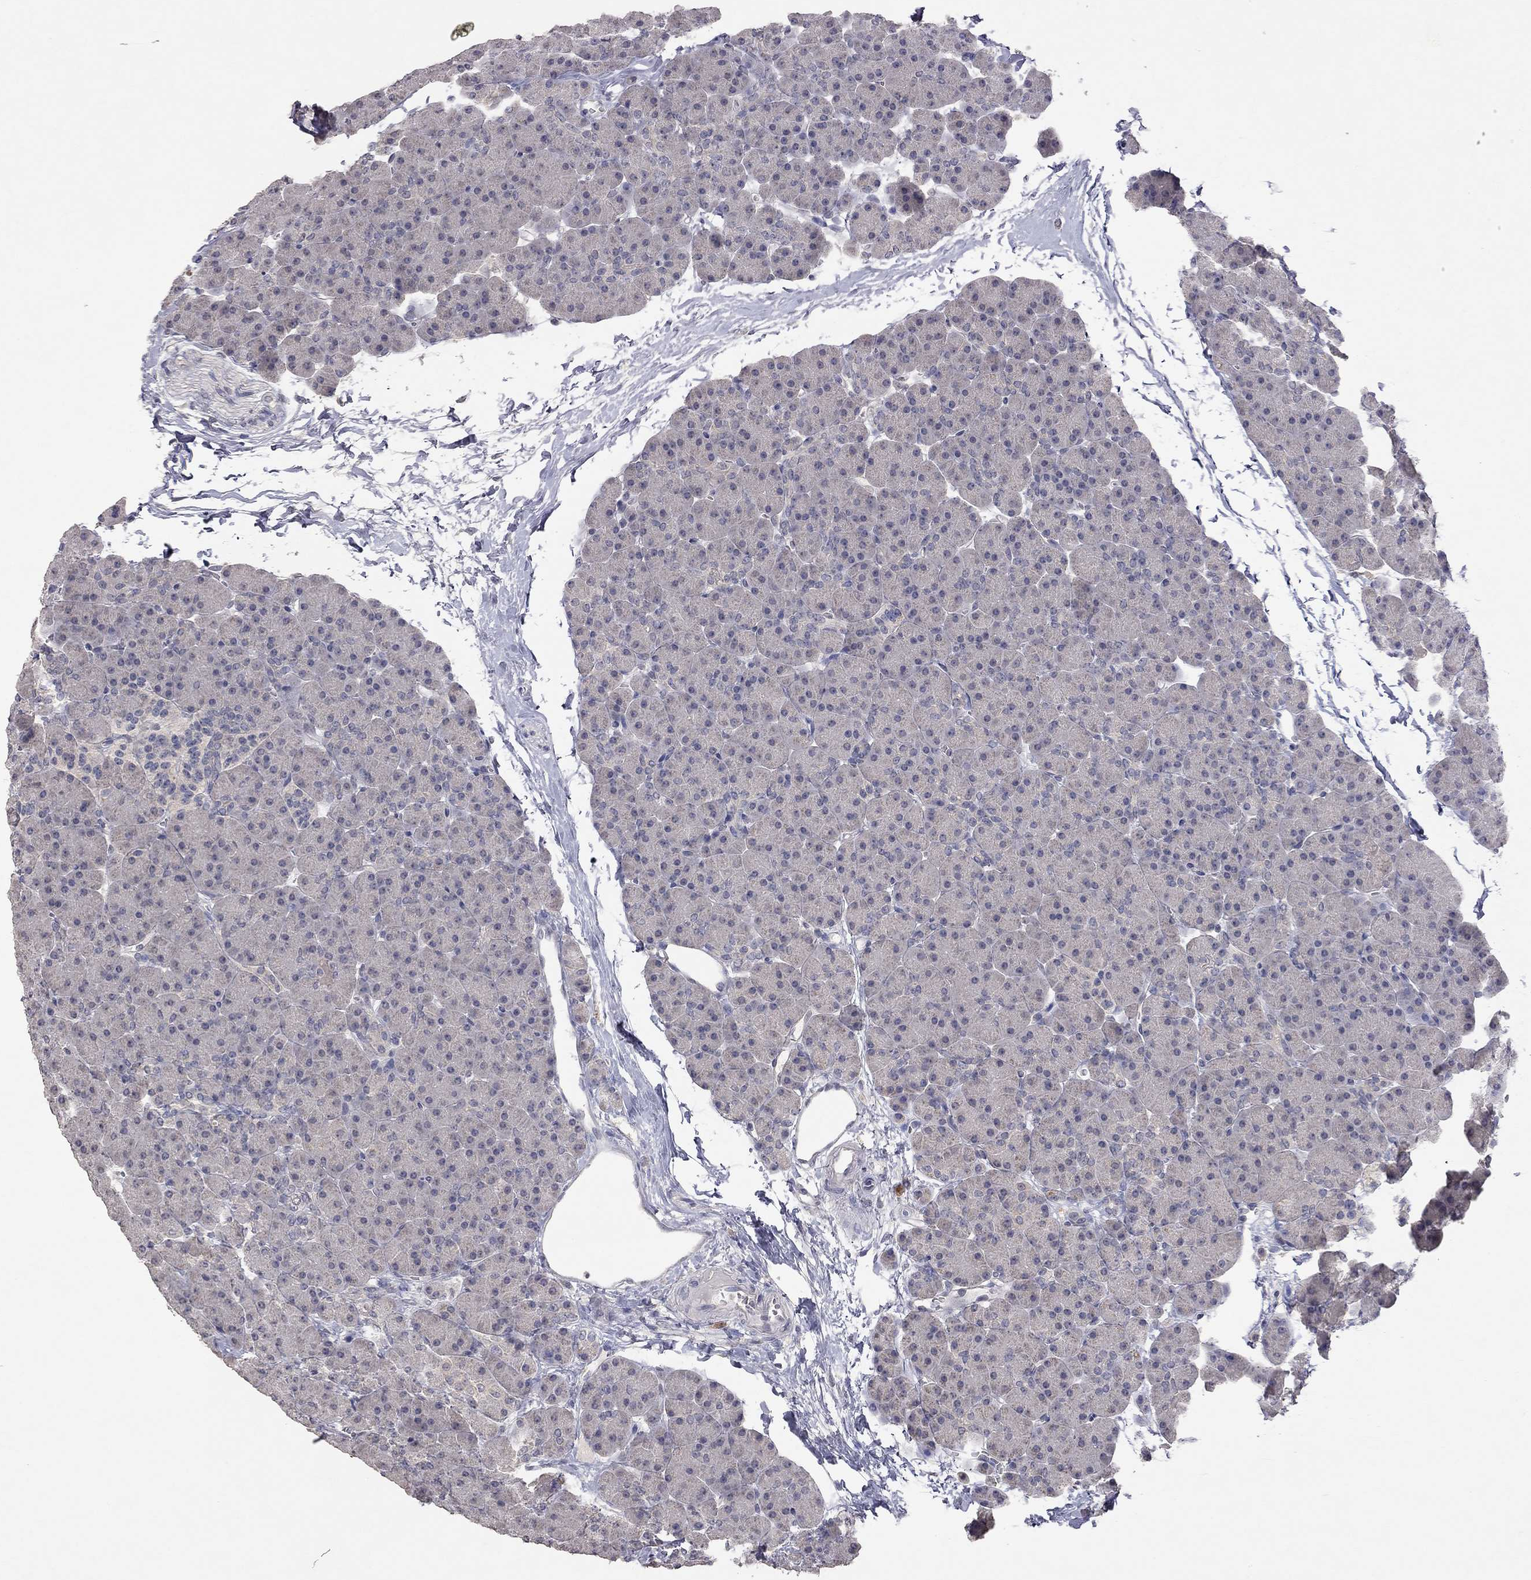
{"staining": {"intensity": "negative", "quantity": "none", "location": "none"}, "tissue": "pancreas", "cell_type": "Exocrine glandular cells", "image_type": "normal", "snomed": [{"axis": "morphology", "description": "Normal tissue, NOS"}, {"axis": "topography", "description": "Pancreas"}], "caption": "High magnification brightfield microscopy of normal pancreas stained with DAB (brown) and counterstained with hematoxylin (blue): exocrine glandular cells show no significant positivity. (Immunohistochemistry (ihc), brightfield microscopy, high magnification).", "gene": "SYT12", "patient": {"sex": "female", "age": 44}}